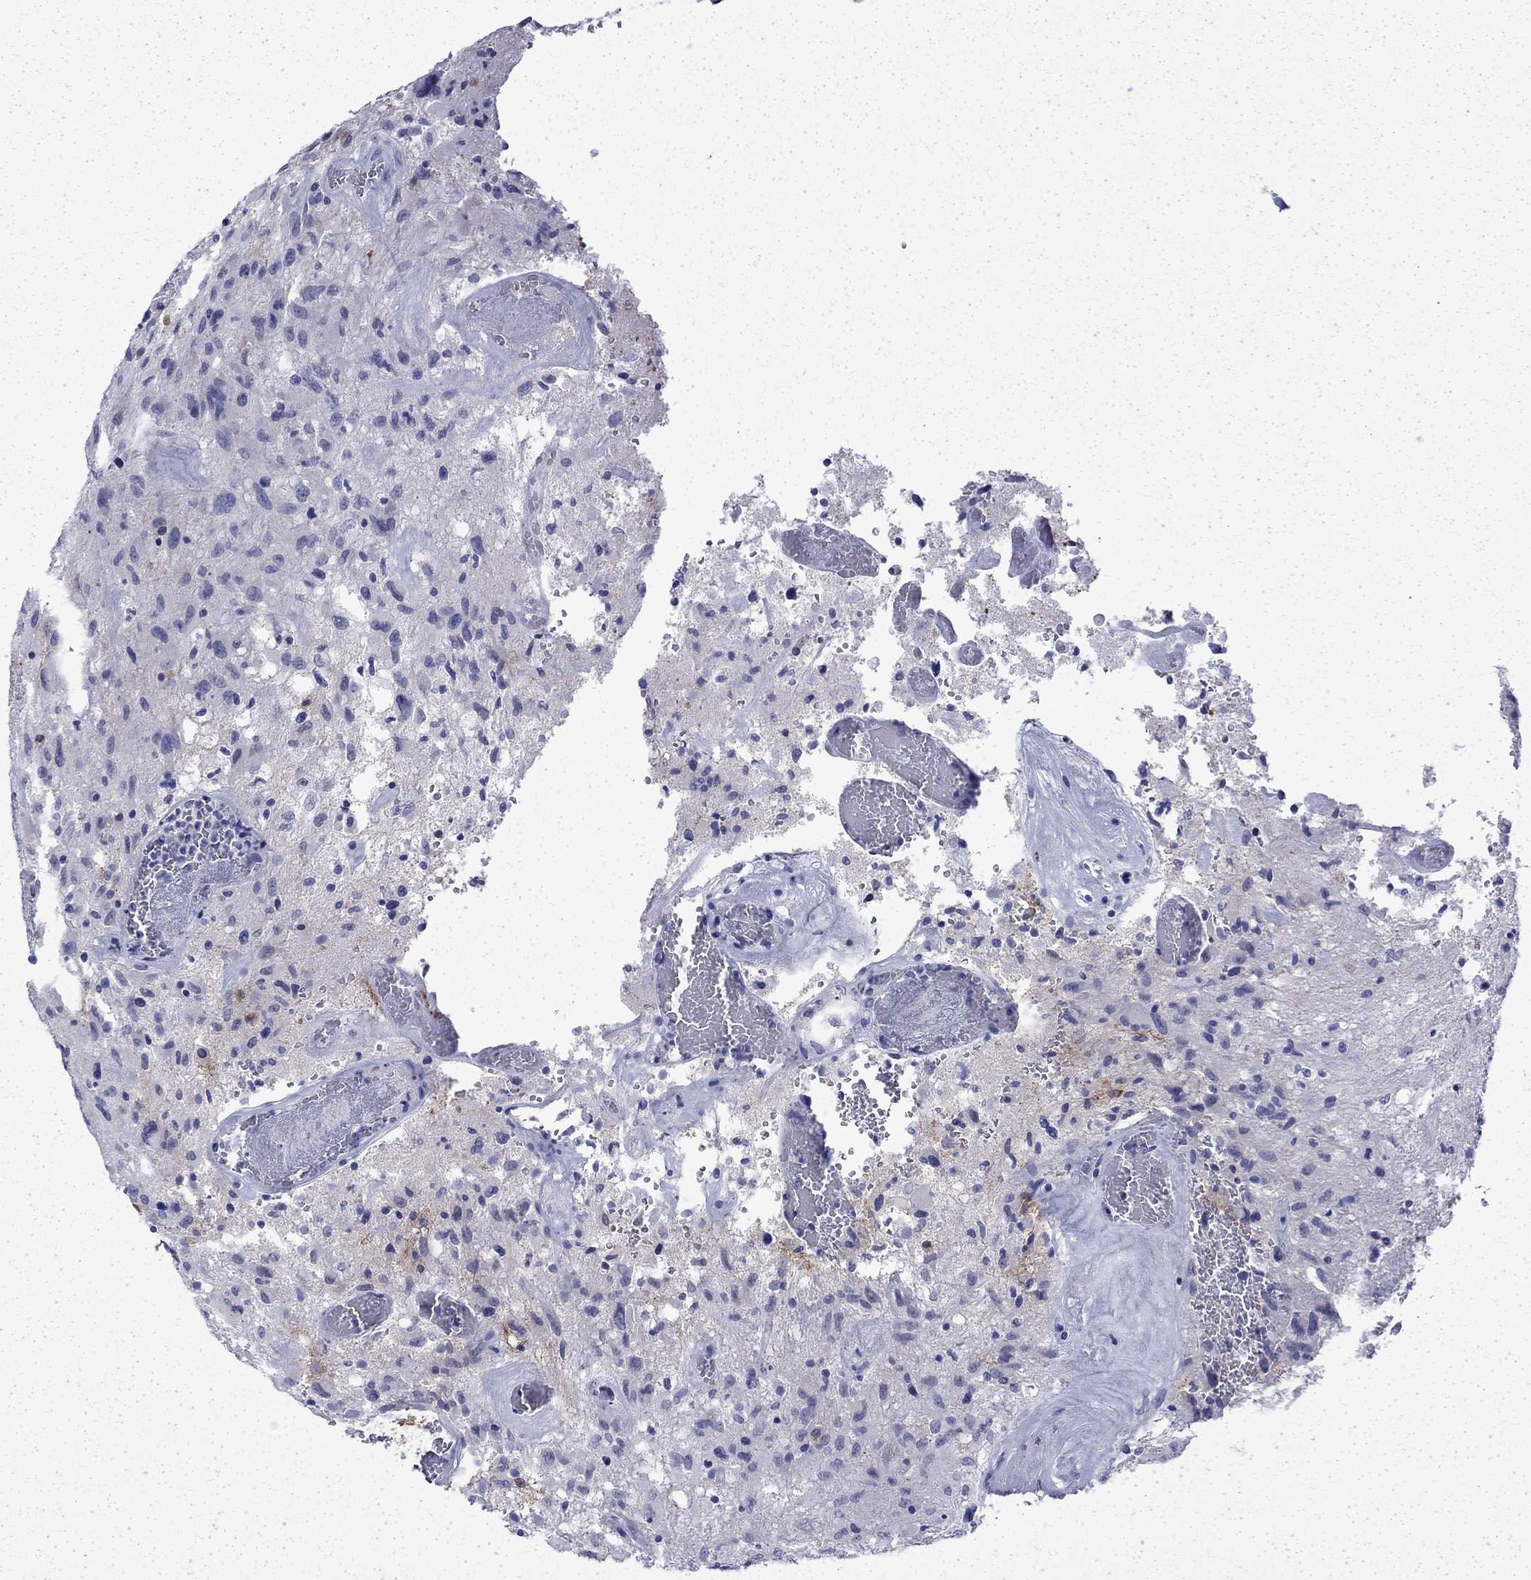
{"staining": {"intensity": "negative", "quantity": "none", "location": "none"}, "tissue": "glioma", "cell_type": "Tumor cells", "image_type": "cancer", "snomed": [{"axis": "morphology", "description": "Glioma, malignant, NOS"}, {"axis": "morphology", "description": "Glioma, malignant, High grade"}, {"axis": "topography", "description": "Brain"}], "caption": "Tumor cells are negative for protein expression in human malignant glioma.", "gene": "ENPP6", "patient": {"sex": "female", "age": 71}}